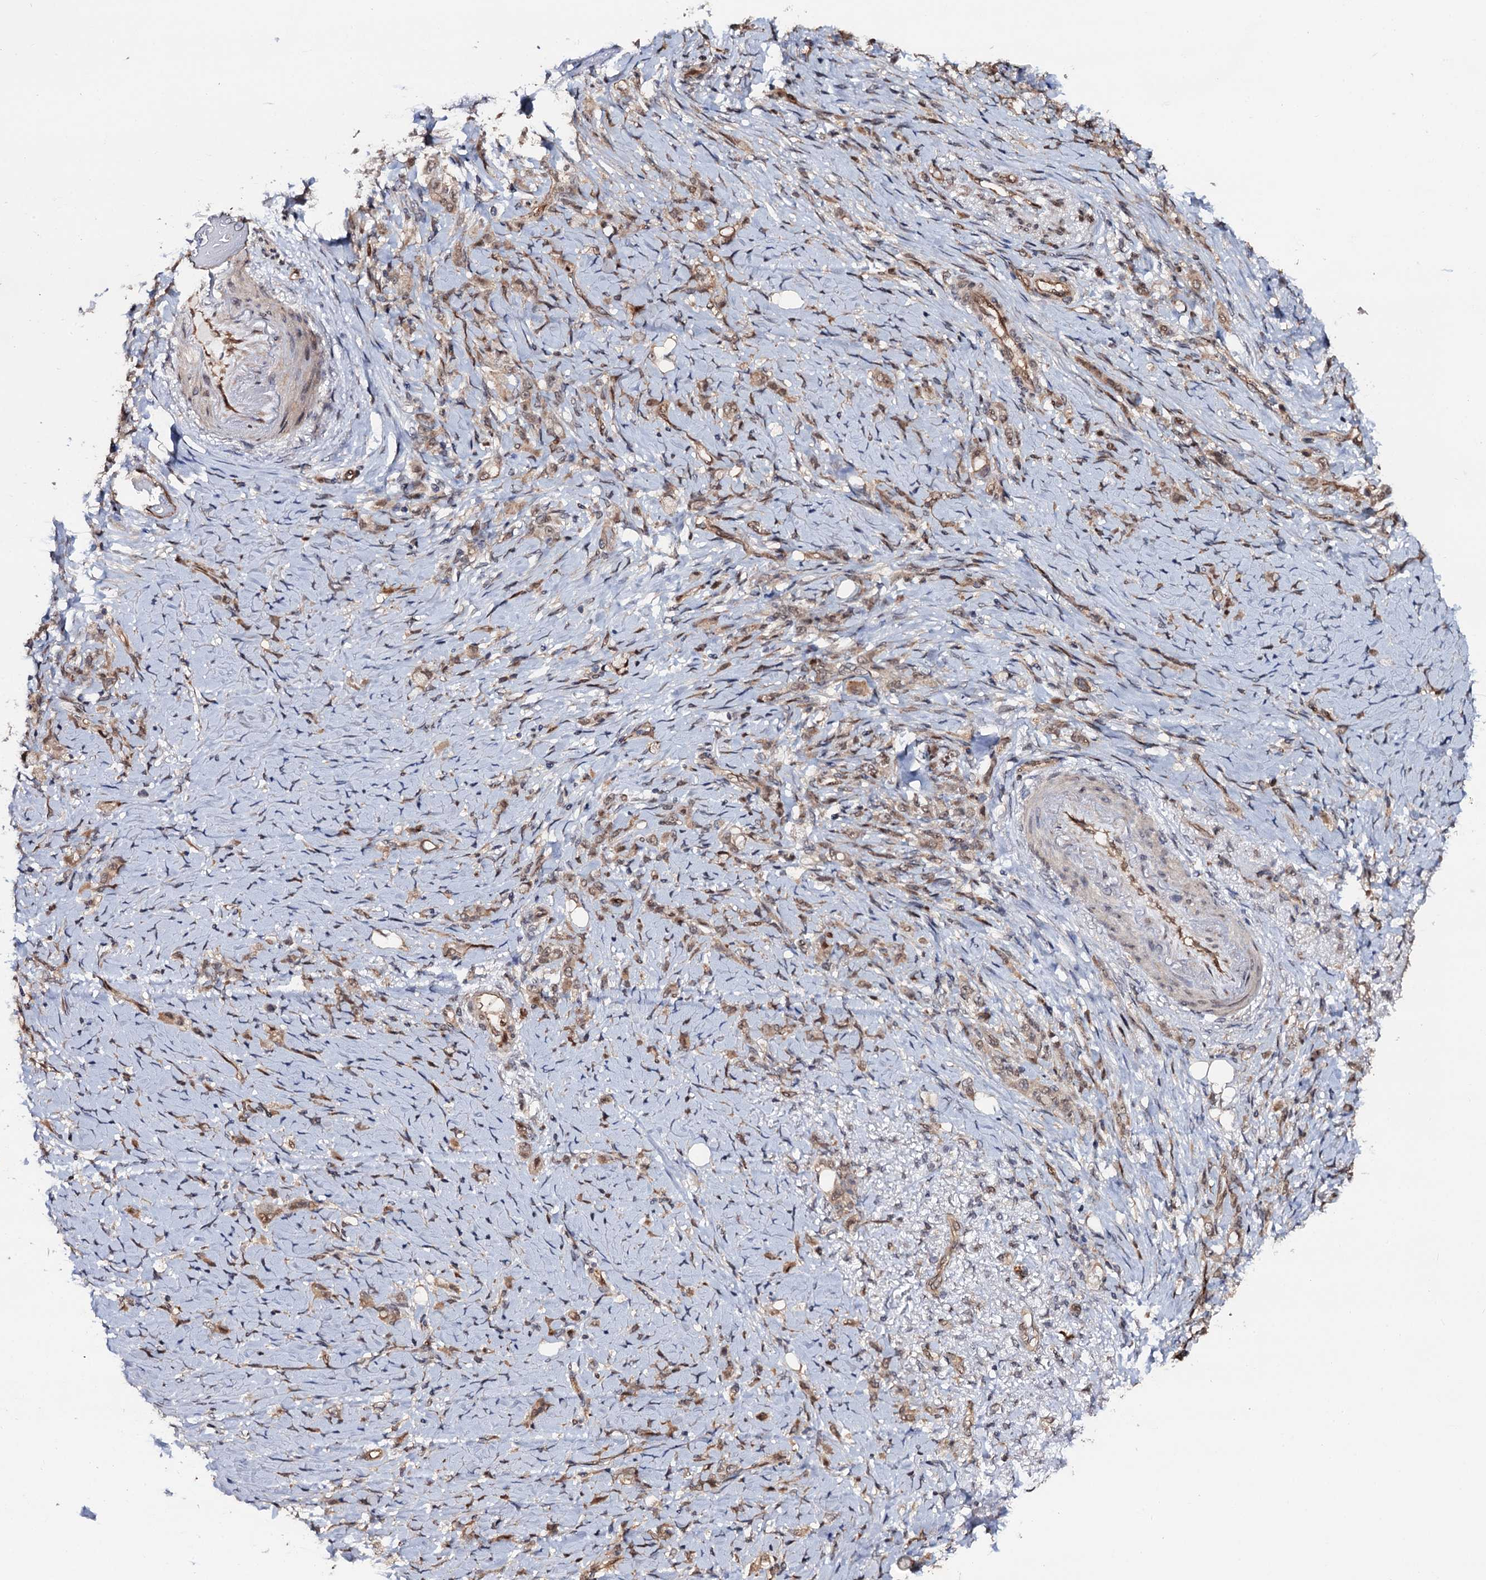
{"staining": {"intensity": "moderate", "quantity": "25%-75%", "location": "cytoplasmic/membranous,nuclear"}, "tissue": "stomach cancer", "cell_type": "Tumor cells", "image_type": "cancer", "snomed": [{"axis": "morphology", "description": "Adenocarcinoma, NOS"}, {"axis": "topography", "description": "Stomach"}], "caption": "Brown immunohistochemical staining in human stomach cancer reveals moderate cytoplasmic/membranous and nuclear positivity in approximately 25%-75% of tumor cells.", "gene": "CDC23", "patient": {"sex": "female", "age": 79}}